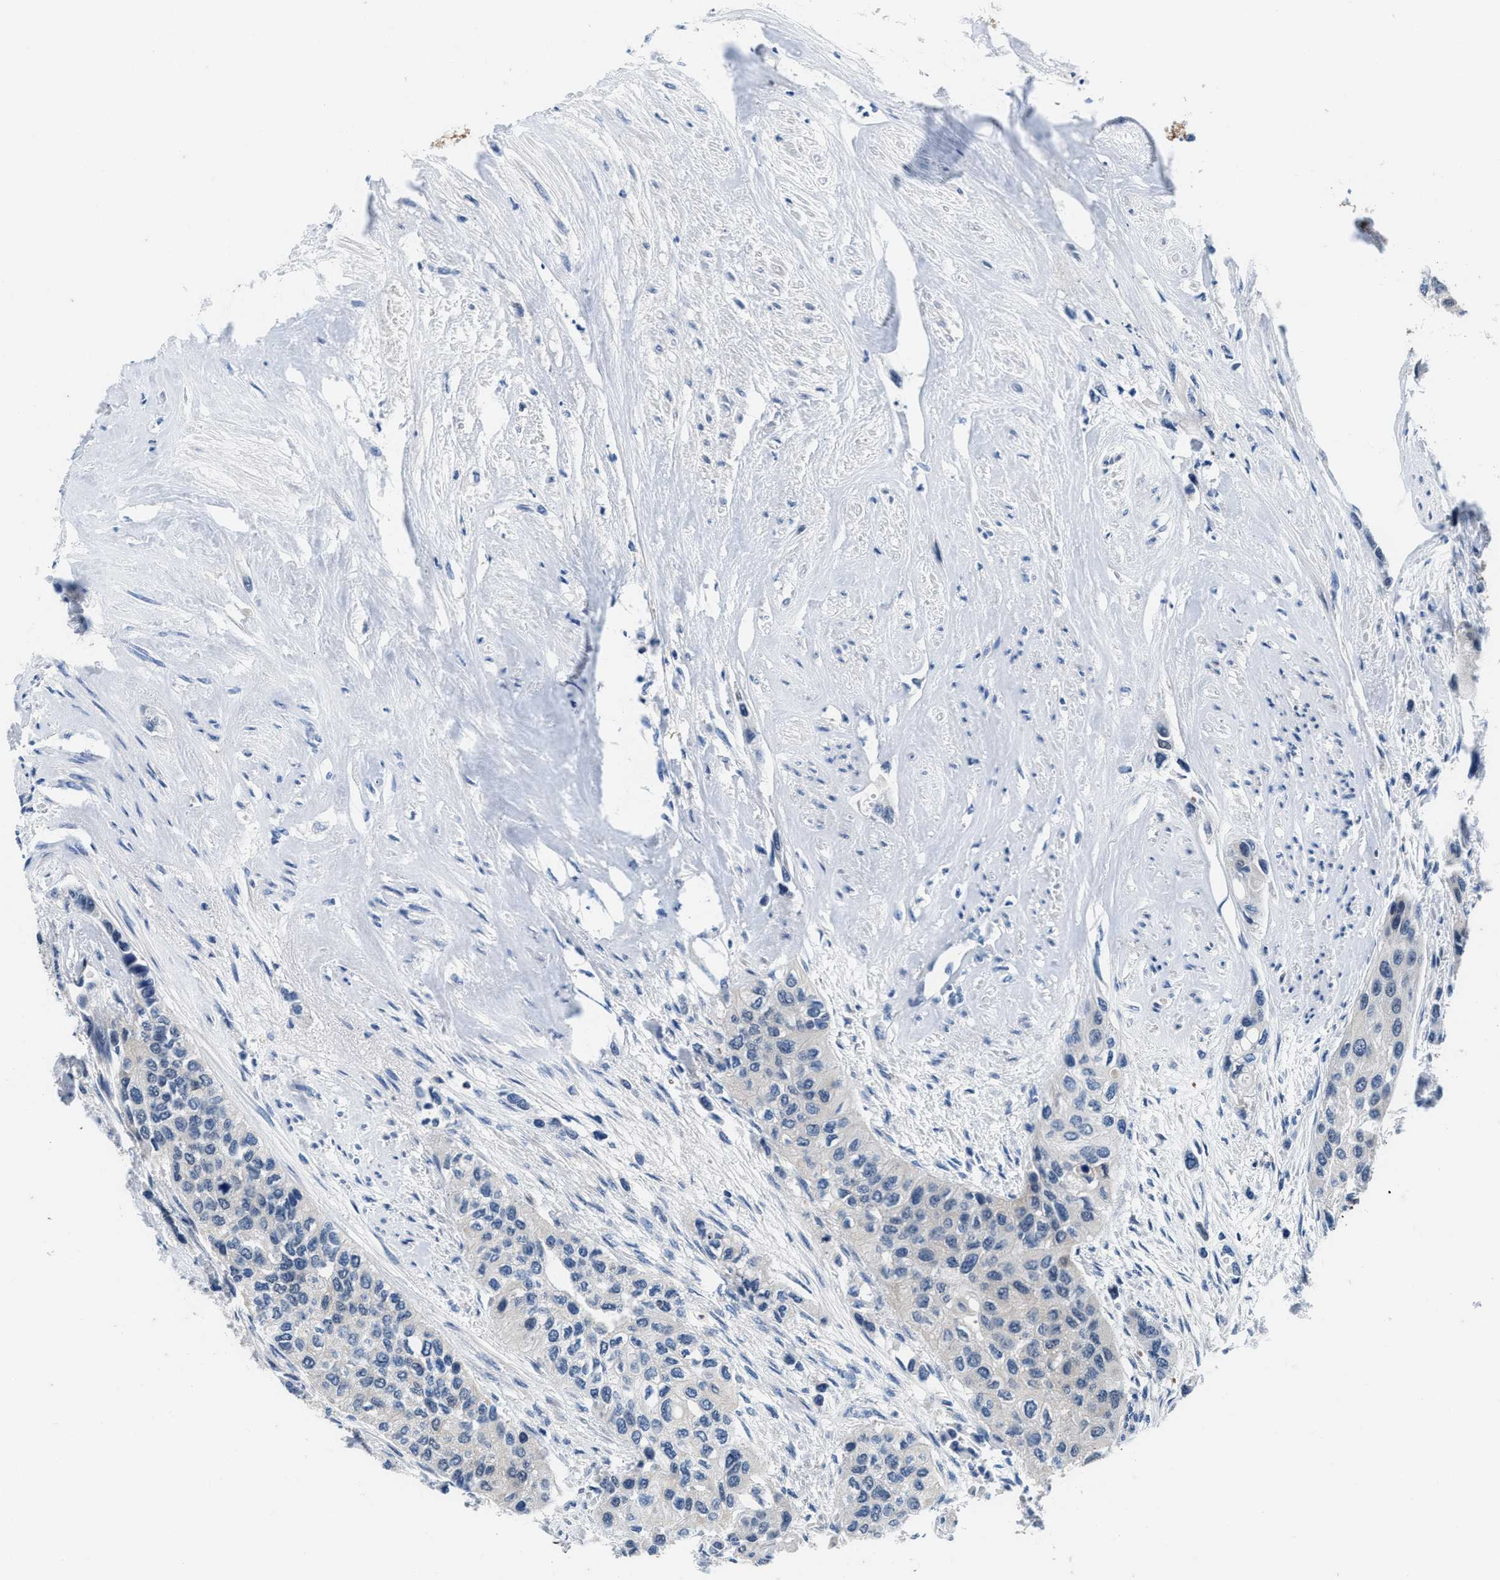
{"staining": {"intensity": "negative", "quantity": "none", "location": "none"}, "tissue": "urothelial cancer", "cell_type": "Tumor cells", "image_type": "cancer", "snomed": [{"axis": "morphology", "description": "Urothelial carcinoma, High grade"}, {"axis": "topography", "description": "Urinary bladder"}], "caption": "High-grade urothelial carcinoma was stained to show a protein in brown. There is no significant positivity in tumor cells.", "gene": "NUDT5", "patient": {"sex": "female", "age": 56}}